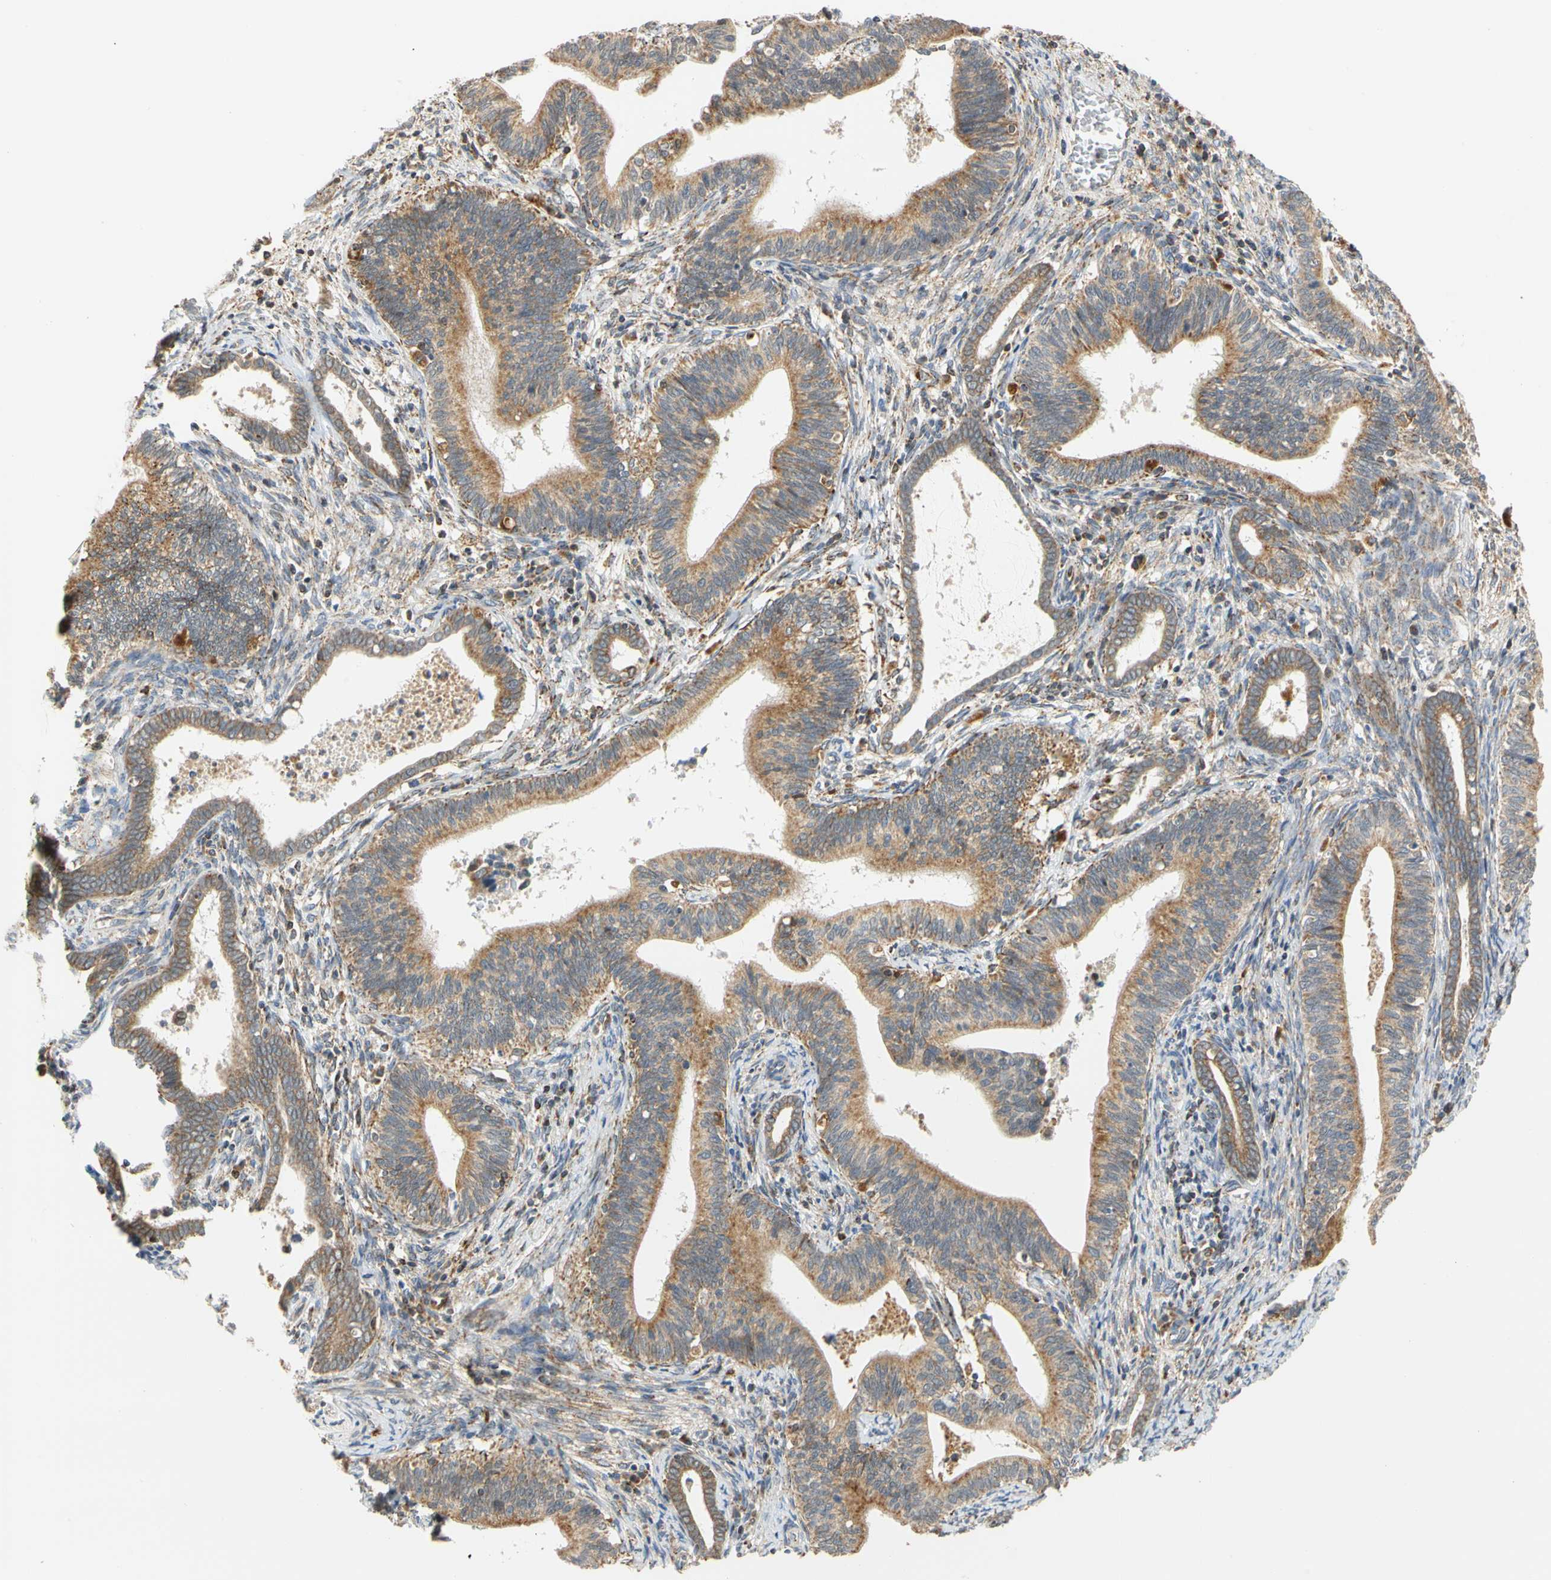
{"staining": {"intensity": "moderate", "quantity": ">75%", "location": "cytoplasmic/membranous"}, "tissue": "cervical cancer", "cell_type": "Tumor cells", "image_type": "cancer", "snomed": [{"axis": "morphology", "description": "Adenocarcinoma, NOS"}, {"axis": "topography", "description": "Cervix"}], "caption": "Human cervical adenocarcinoma stained with a protein marker exhibits moderate staining in tumor cells.", "gene": "SFXN3", "patient": {"sex": "female", "age": 44}}